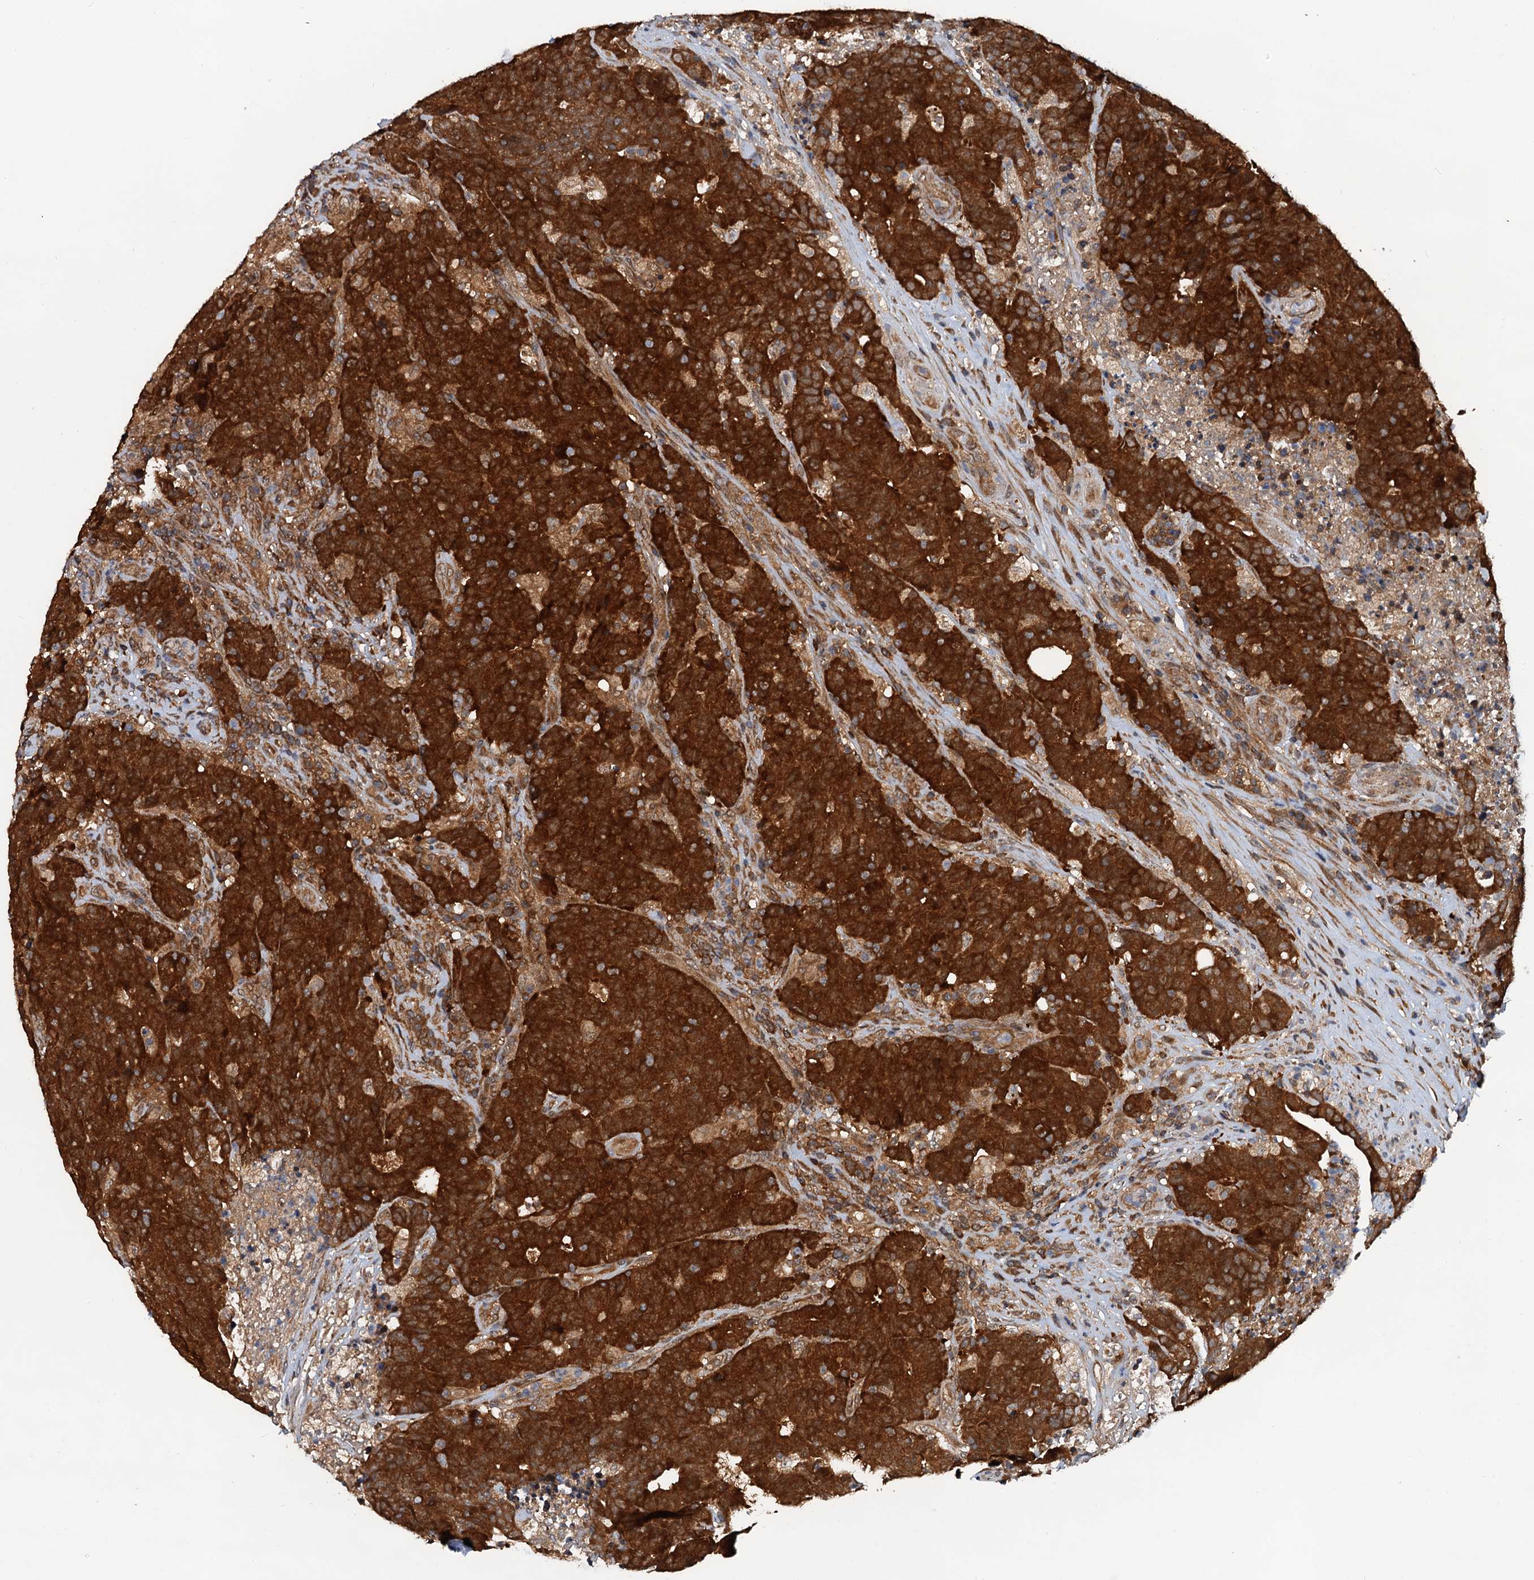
{"staining": {"intensity": "strong", "quantity": ">75%", "location": "cytoplasmic/membranous"}, "tissue": "colorectal cancer", "cell_type": "Tumor cells", "image_type": "cancer", "snomed": [{"axis": "morphology", "description": "Adenocarcinoma, NOS"}, {"axis": "topography", "description": "Colon"}], "caption": "This is a histology image of IHC staining of adenocarcinoma (colorectal), which shows strong positivity in the cytoplasmic/membranous of tumor cells.", "gene": "AAGAB", "patient": {"sex": "female", "age": 75}}